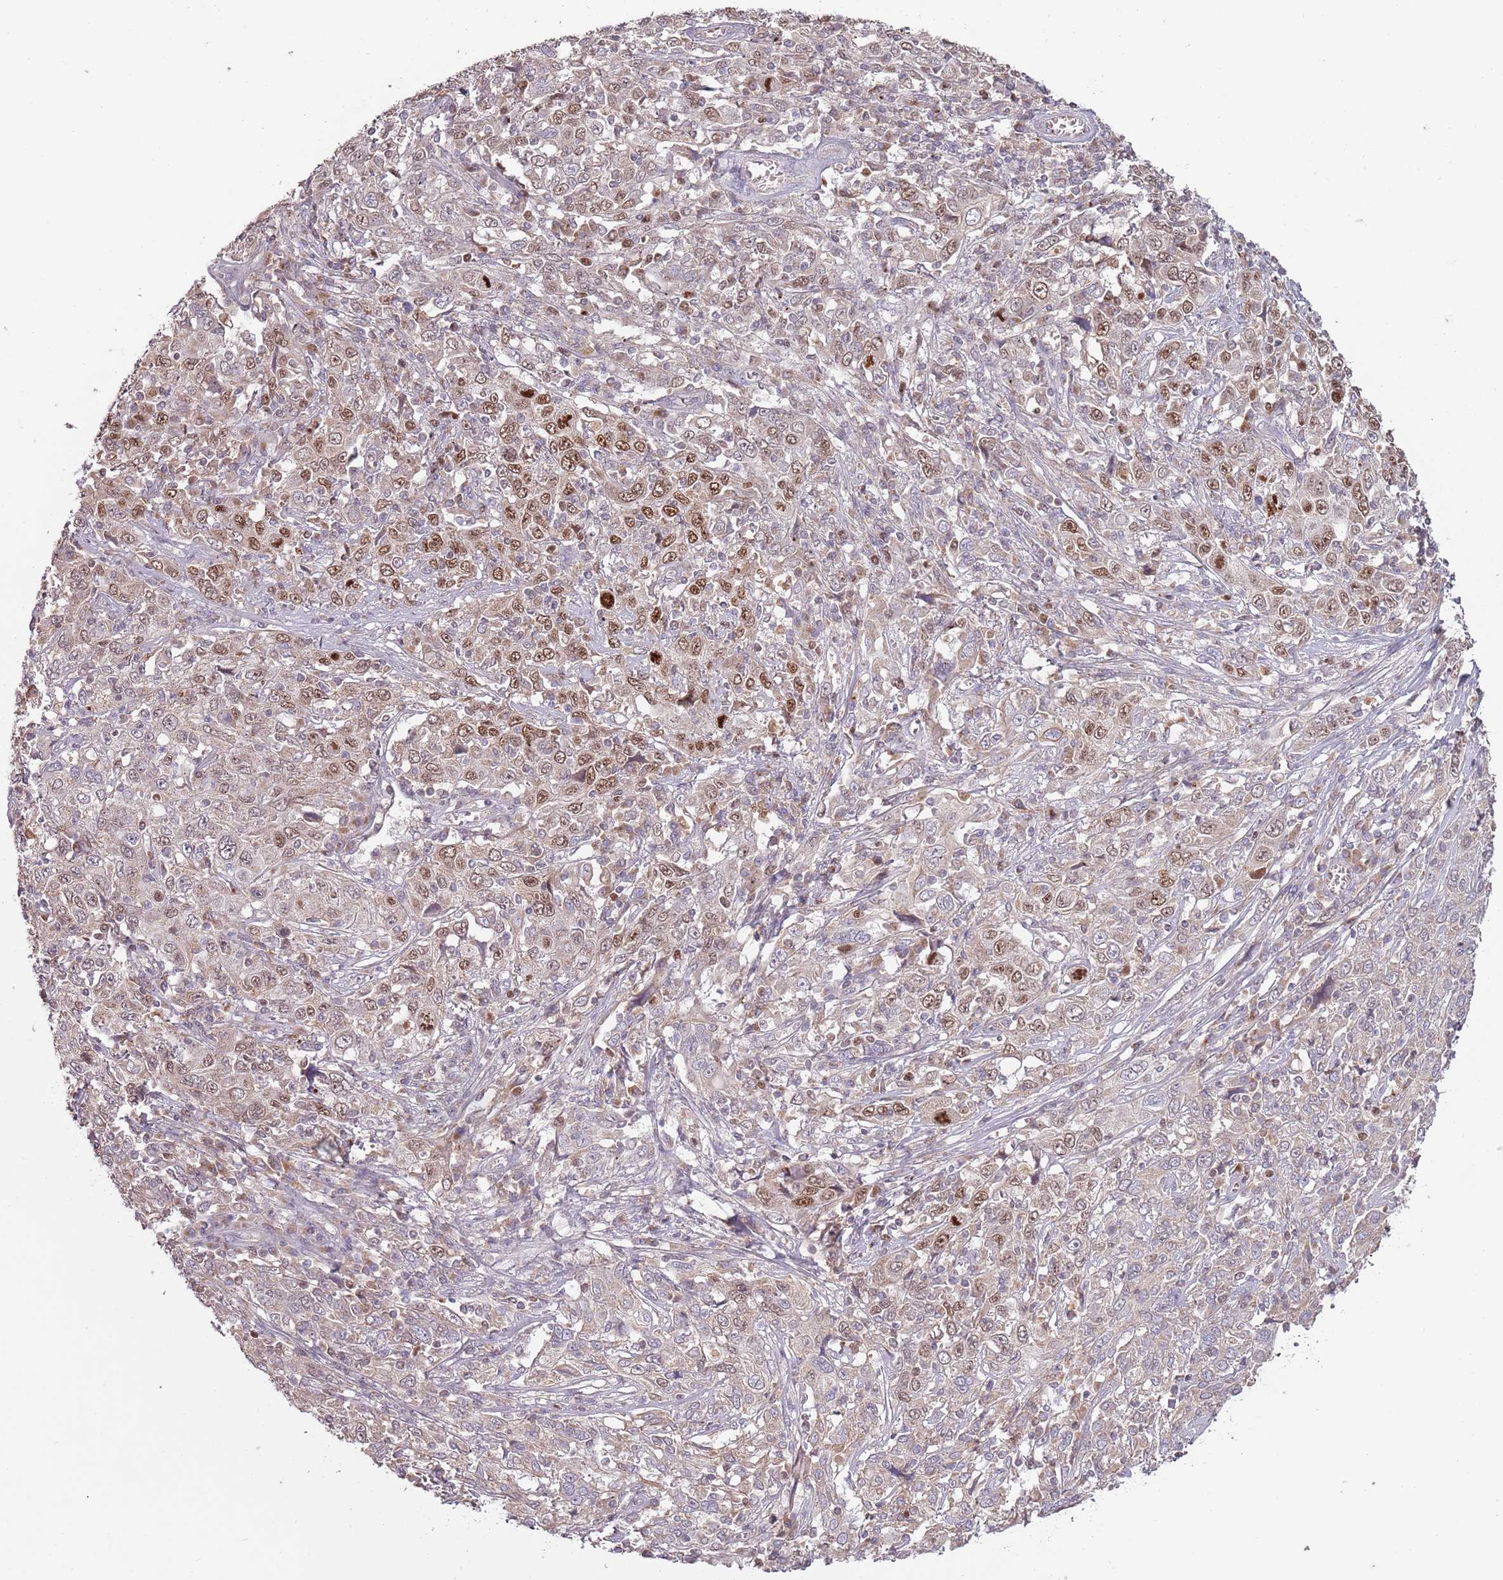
{"staining": {"intensity": "moderate", "quantity": ">75%", "location": "nuclear"}, "tissue": "cervical cancer", "cell_type": "Tumor cells", "image_type": "cancer", "snomed": [{"axis": "morphology", "description": "Squamous cell carcinoma, NOS"}, {"axis": "topography", "description": "Cervix"}], "caption": "Approximately >75% of tumor cells in cervical squamous cell carcinoma exhibit moderate nuclear protein staining as visualized by brown immunohistochemical staining.", "gene": "SYS1", "patient": {"sex": "female", "age": 46}}